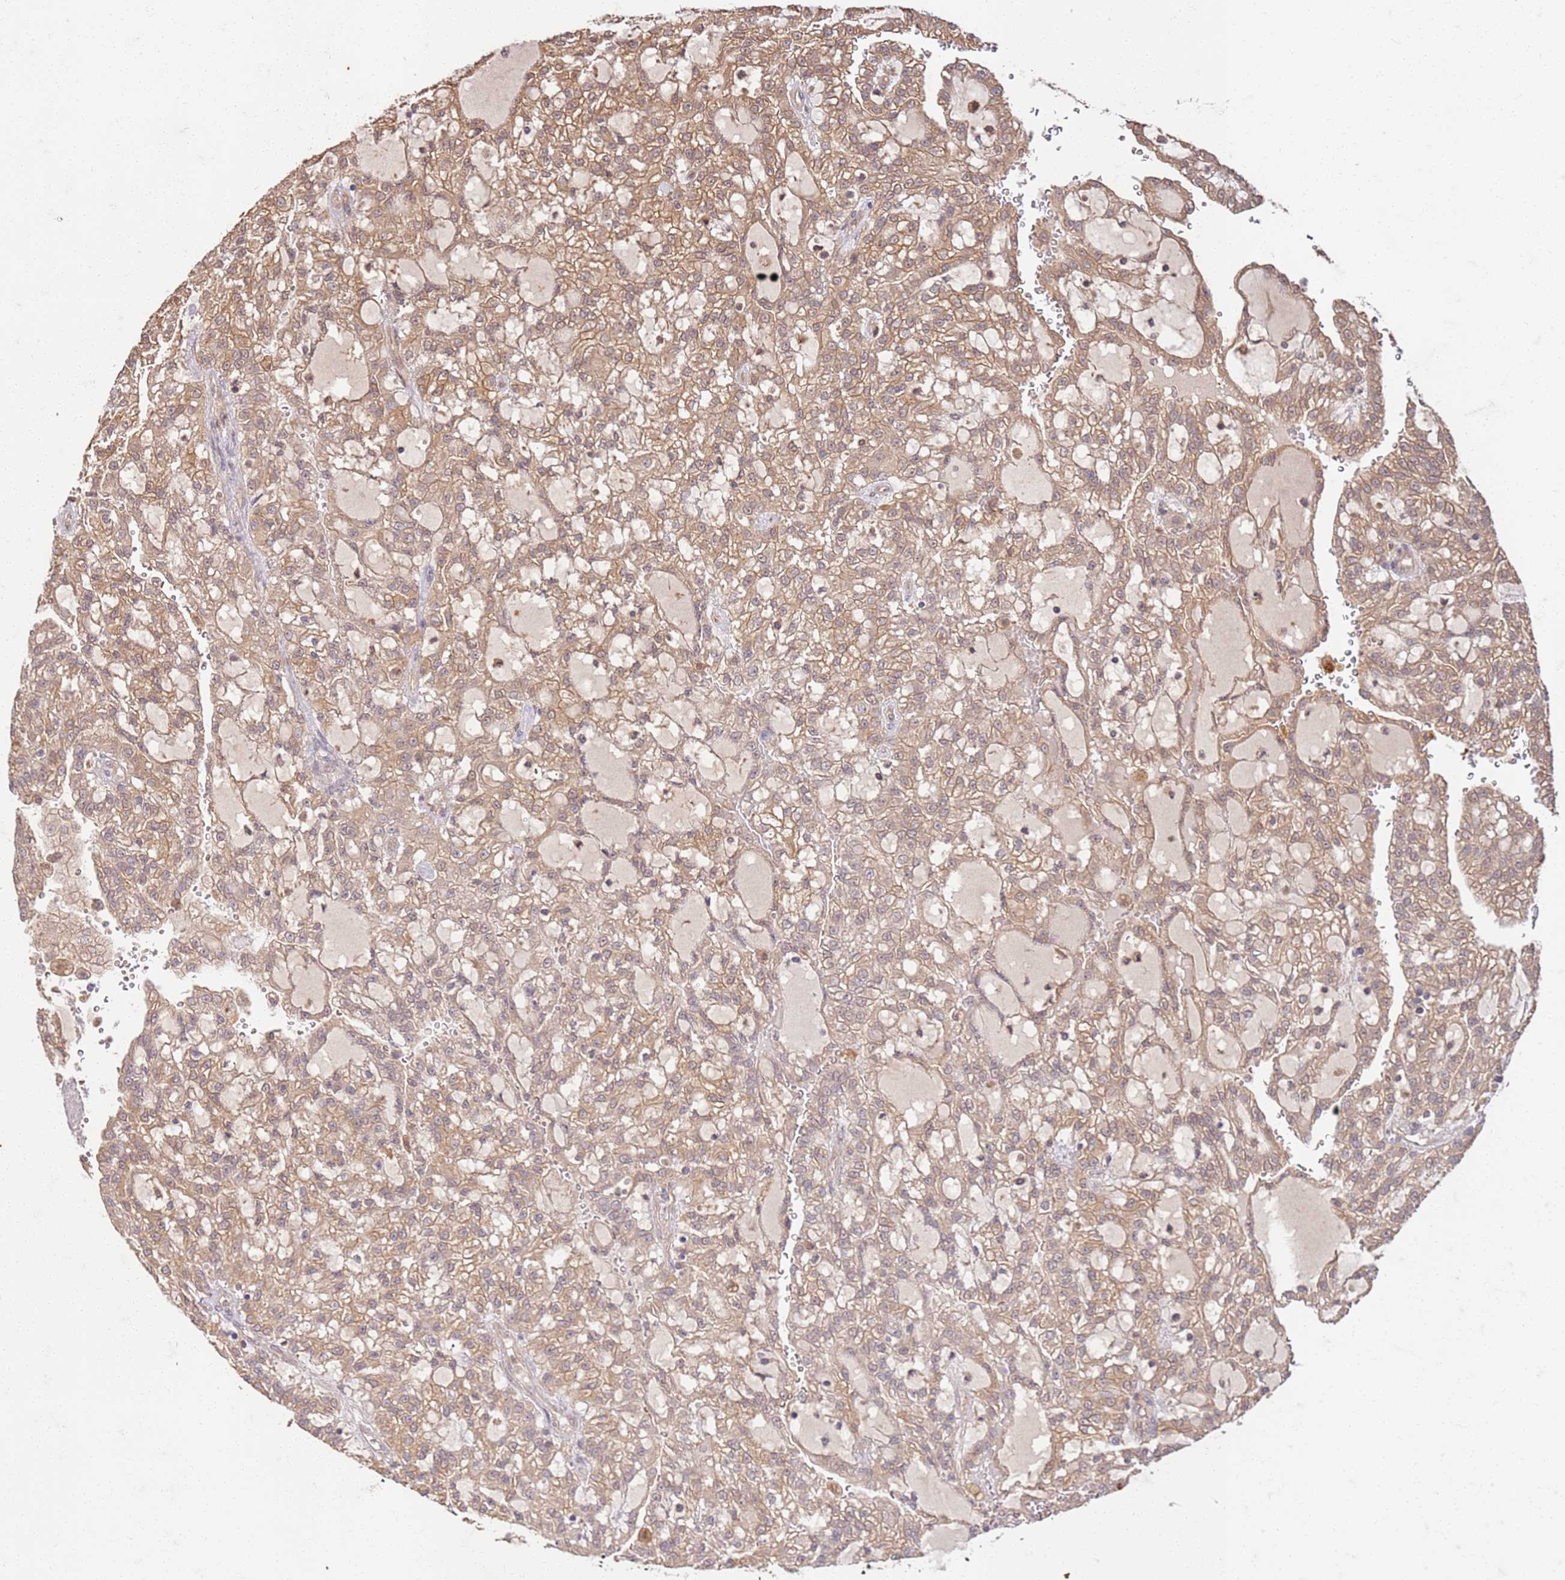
{"staining": {"intensity": "moderate", "quantity": ">75%", "location": "cytoplasmic/membranous"}, "tissue": "renal cancer", "cell_type": "Tumor cells", "image_type": "cancer", "snomed": [{"axis": "morphology", "description": "Adenocarcinoma, NOS"}, {"axis": "topography", "description": "Kidney"}], "caption": "DAB immunohistochemical staining of human renal adenocarcinoma shows moderate cytoplasmic/membranous protein expression in about >75% of tumor cells.", "gene": "UBE3A", "patient": {"sex": "male", "age": 63}}